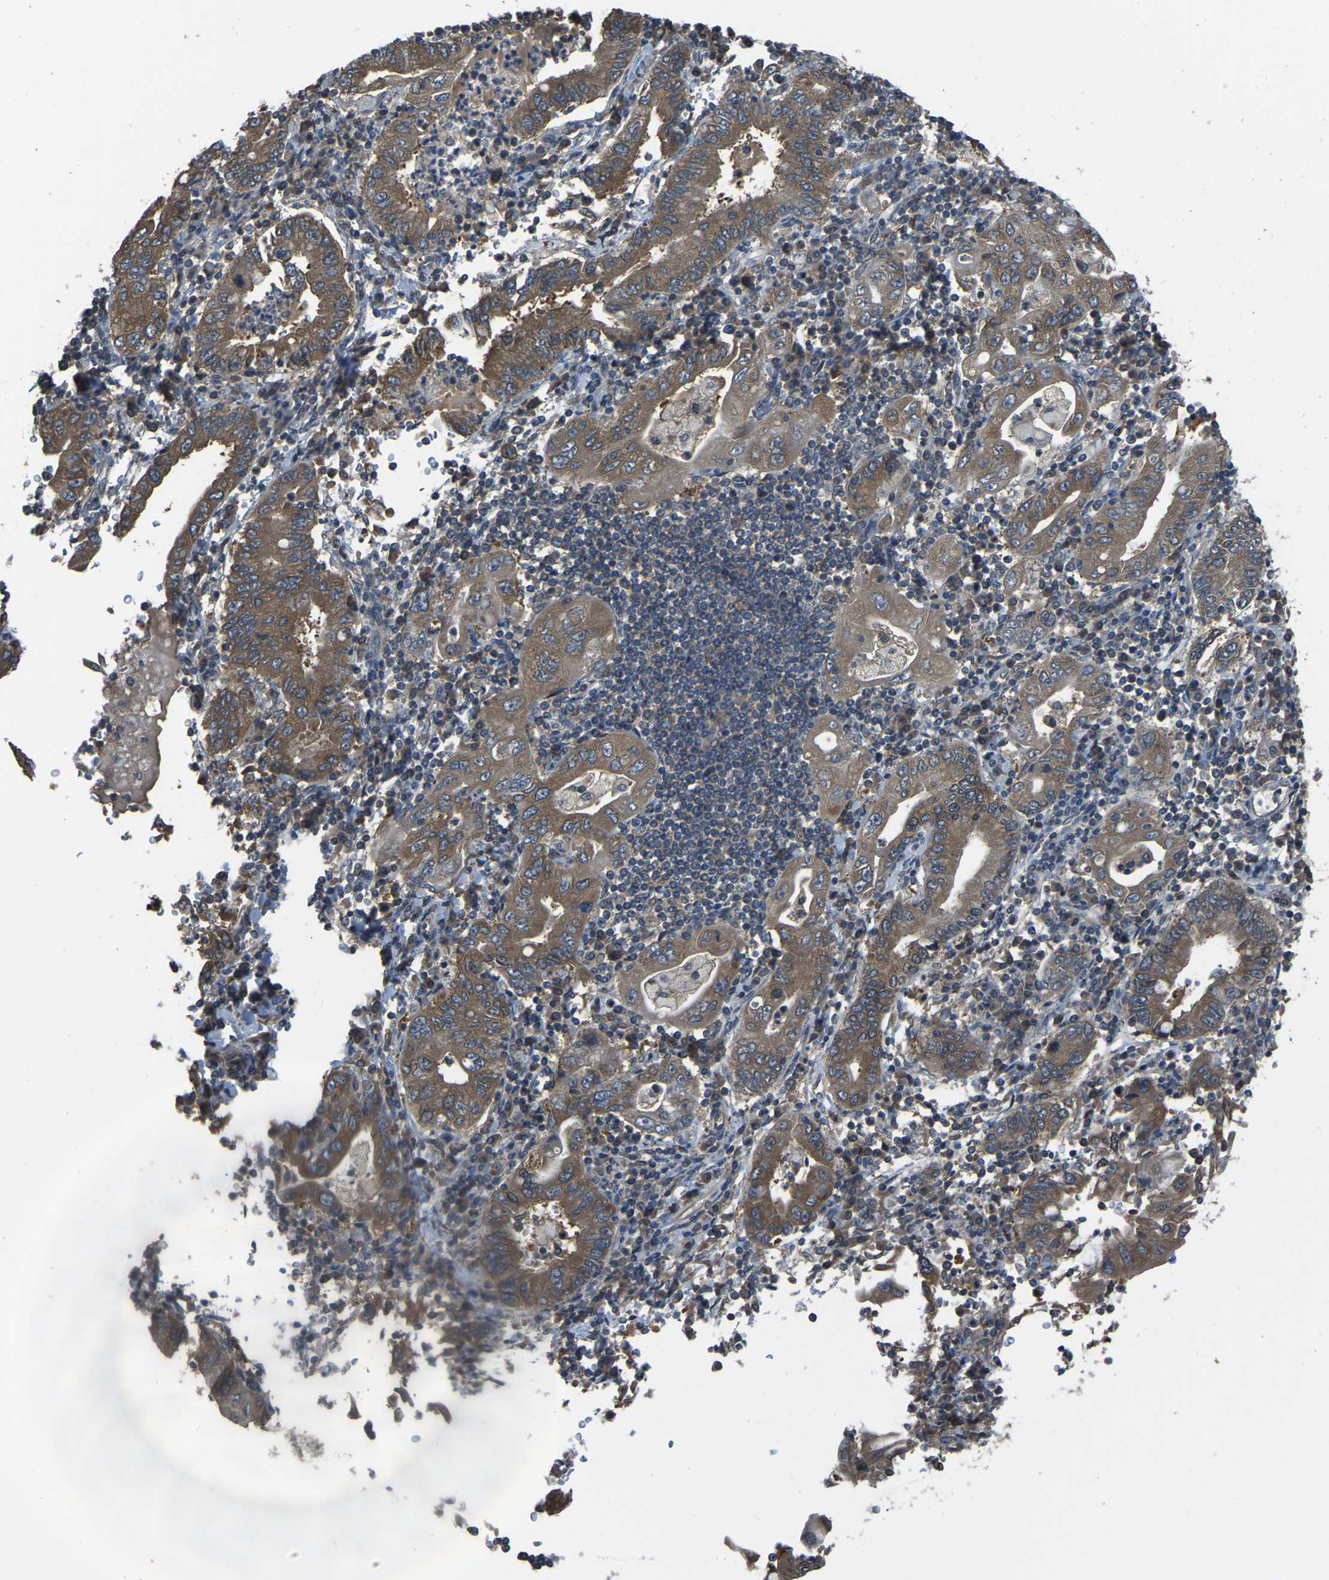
{"staining": {"intensity": "moderate", "quantity": ">75%", "location": "cytoplasmic/membranous"}, "tissue": "stomach cancer", "cell_type": "Tumor cells", "image_type": "cancer", "snomed": [{"axis": "morphology", "description": "Normal tissue, NOS"}, {"axis": "morphology", "description": "Adenocarcinoma, NOS"}, {"axis": "topography", "description": "Esophagus"}, {"axis": "topography", "description": "Stomach, upper"}, {"axis": "topography", "description": "Peripheral nerve tissue"}], "caption": "A histopathology image of stomach adenocarcinoma stained for a protein exhibits moderate cytoplasmic/membranous brown staining in tumor cells.", "gene": "AIMP1", "patient": {"sex": "male", "age": 62}}